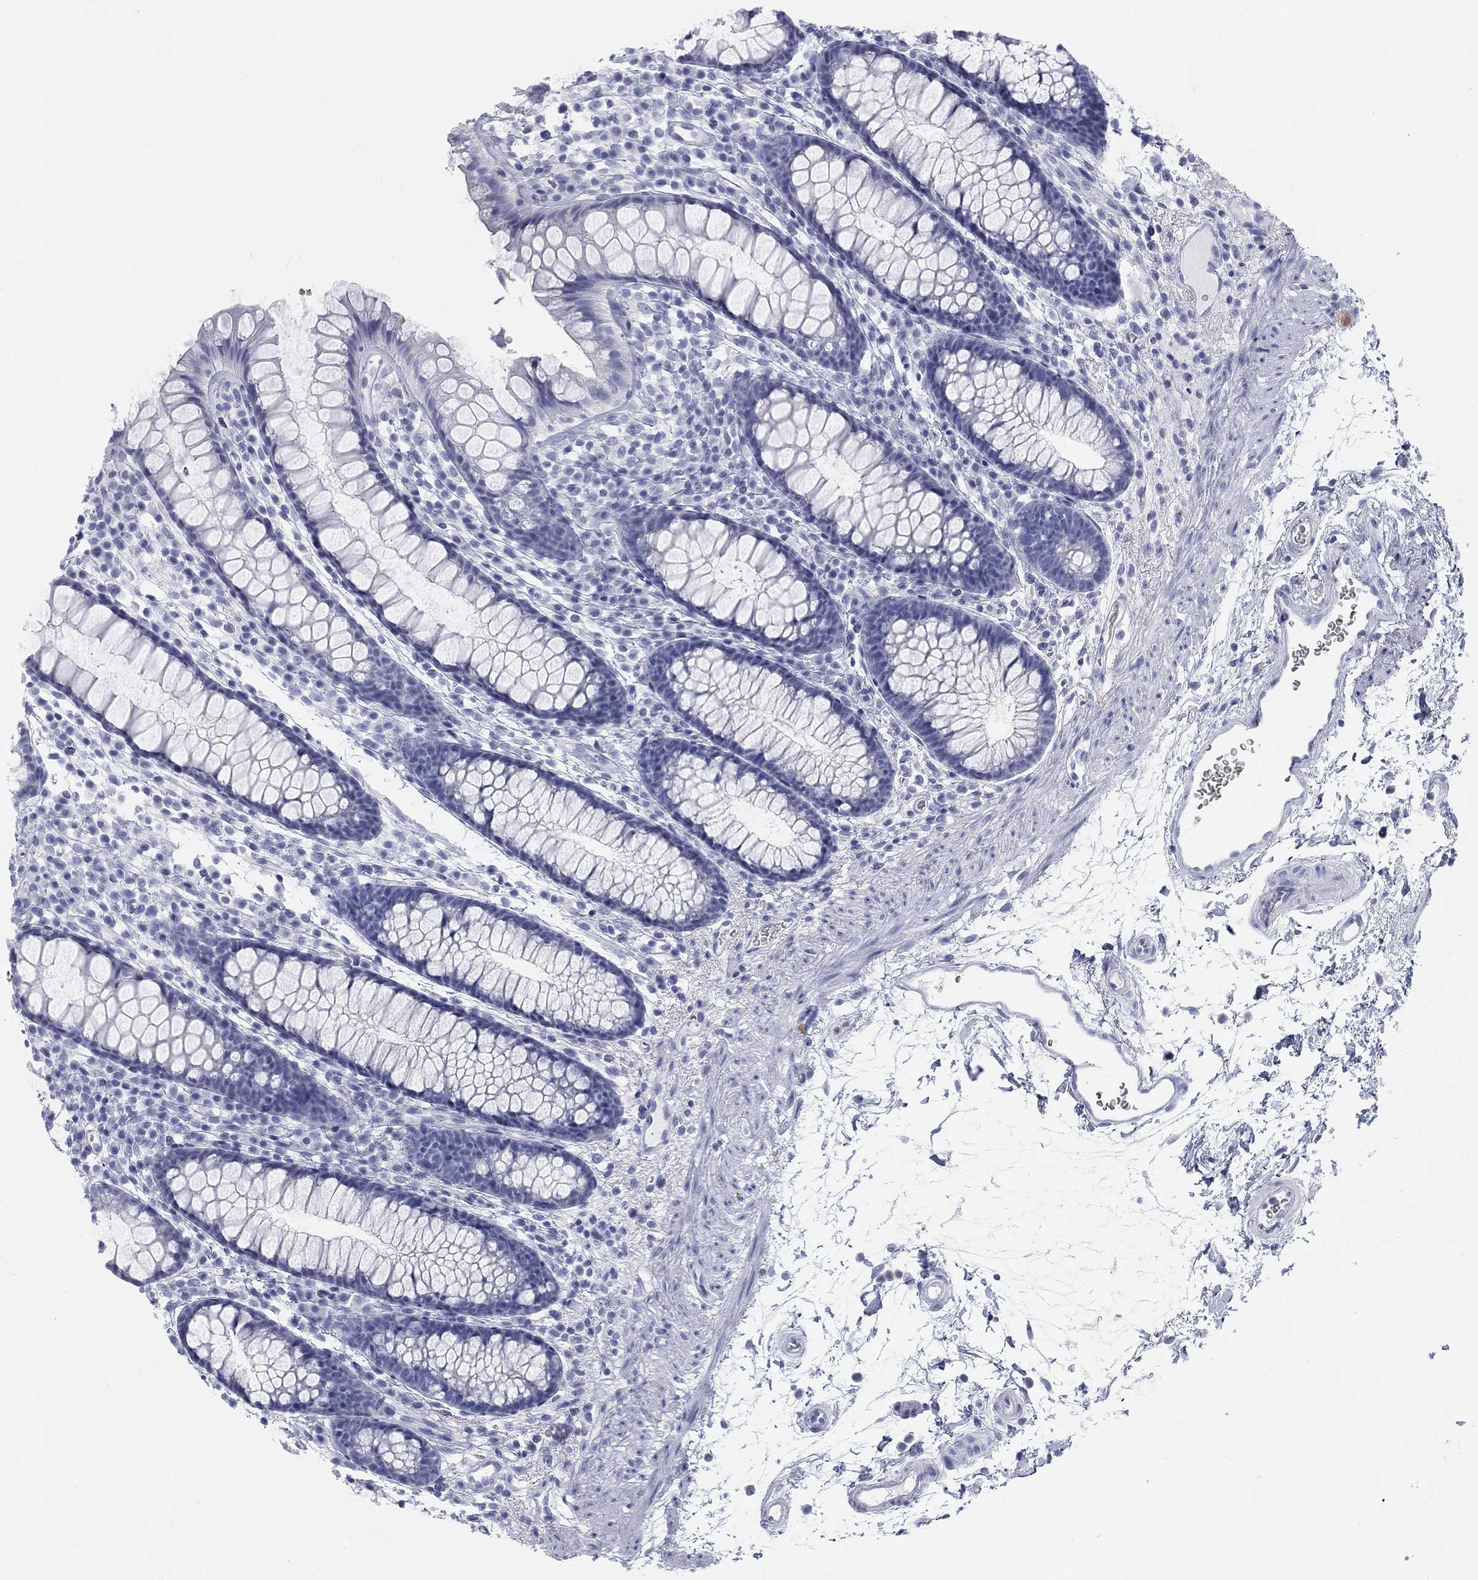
{"staining": {"intensity": "negative", "quantity": "none", "location": "none"}, "tissue": "colon", "cell_type": "Endothelial cells", "image_type": "normal", "snomed": [{"axis": "morphology", "description": "Normal tissue, NOS"}, {"axis": "topography", "description": "Colon"}], "caption": "High power microscopy image of an immunohistochemistry photomicrograph of unremarkable colon, revealing no significant positivity in endothelial cells. (DAB immunohistochemistry (IHC) with hematoxylin counter stain).", "gene": "CALB1", "patient": {"sex": "male", "age": 76}}